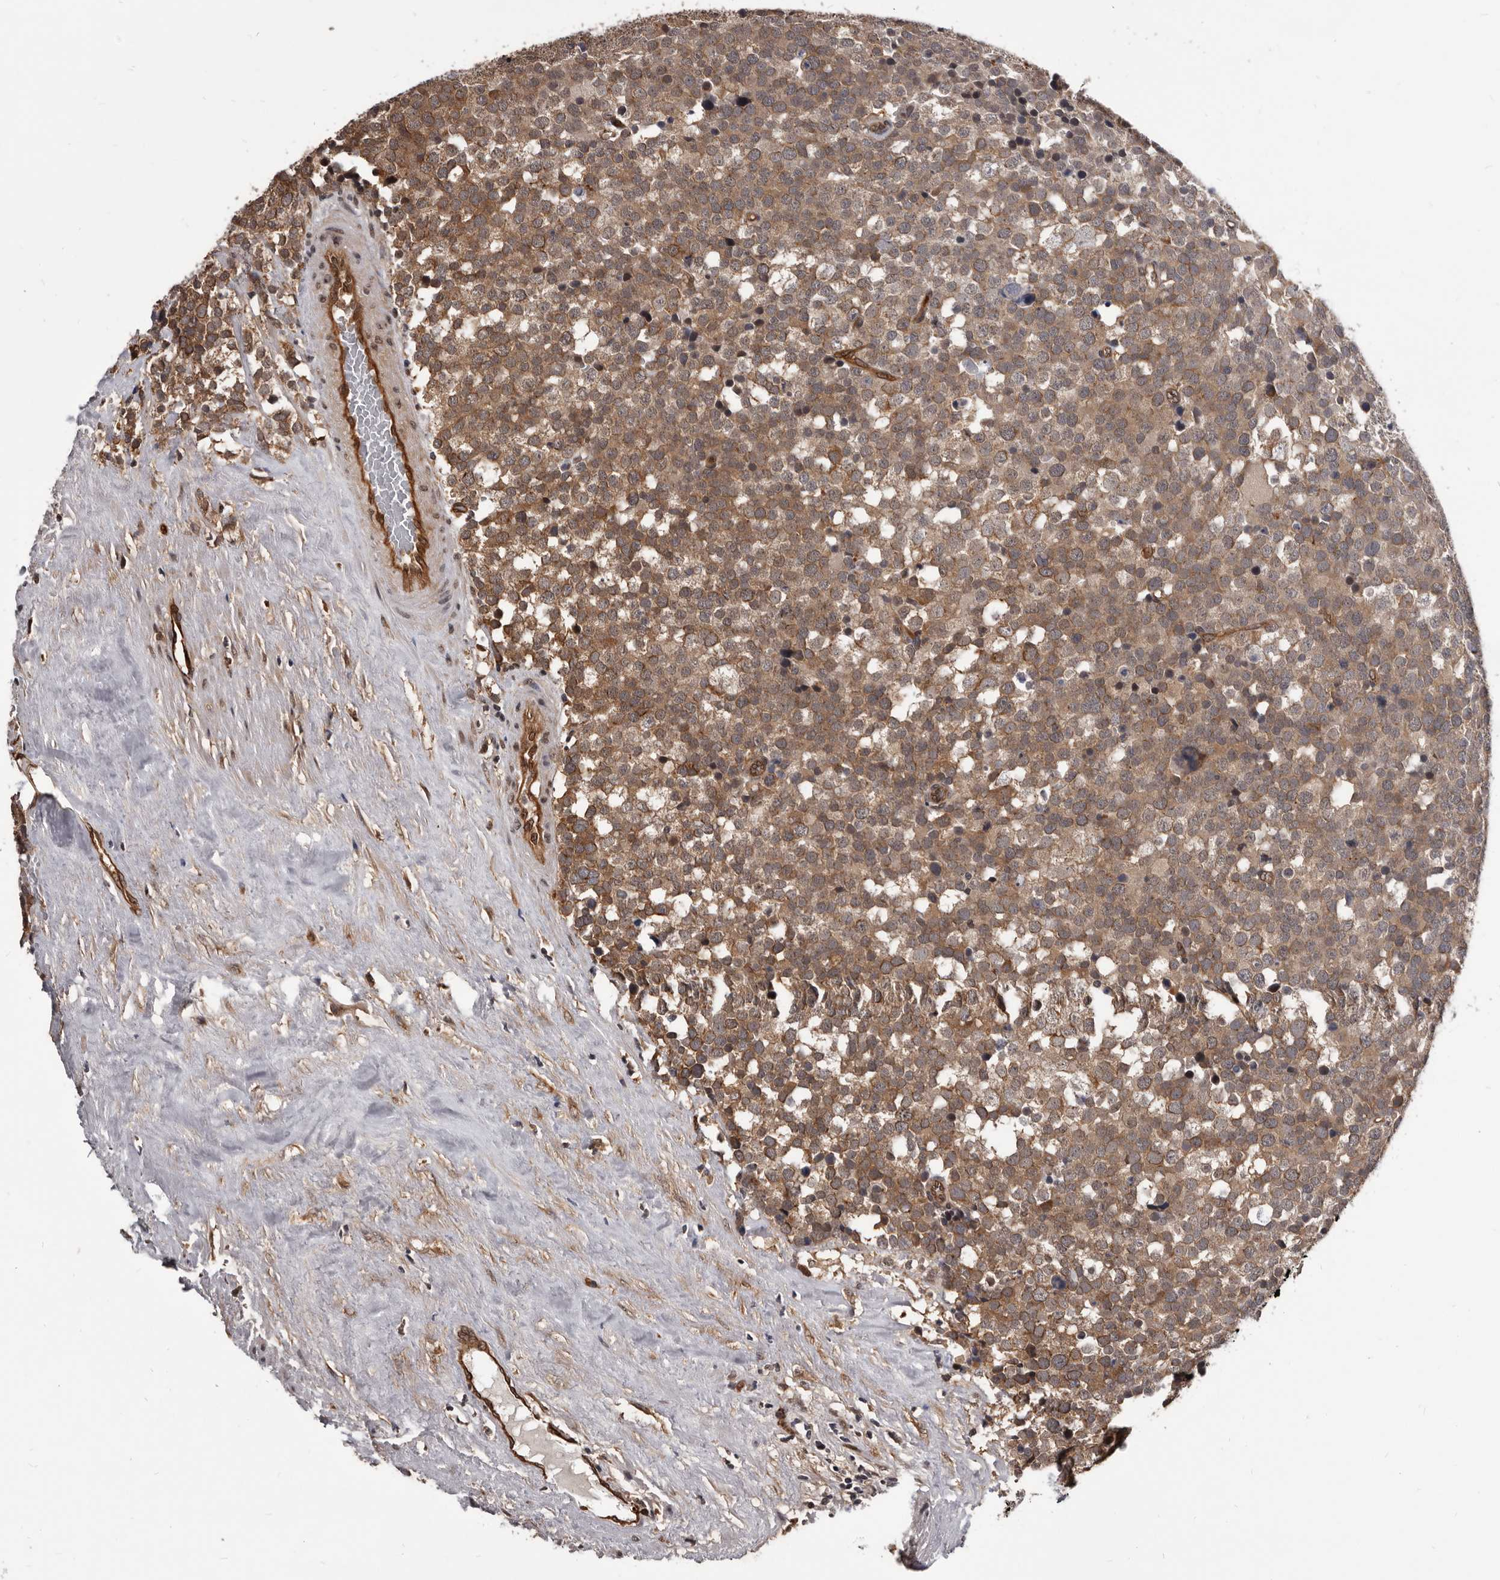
{"staining": {"intensity": "moderate", "quantity": ">75%", "location": "cytoplasmic/membranous"}, "tissue": "testis cancer", "cell_type": "Tumor cells", "image_type": "cancer", "snomed": [{"axis": "morphology", "description": "Seminoma, NOS"}, {"axis": "topography", "description": "Testis"}], "caption": "Human testis cancer (seminoma) stained with a protein marker reveals moderate staining in tumor cells.", "gene": "ADAMTS20", "patient": {"sex": "male", "age": 71}}